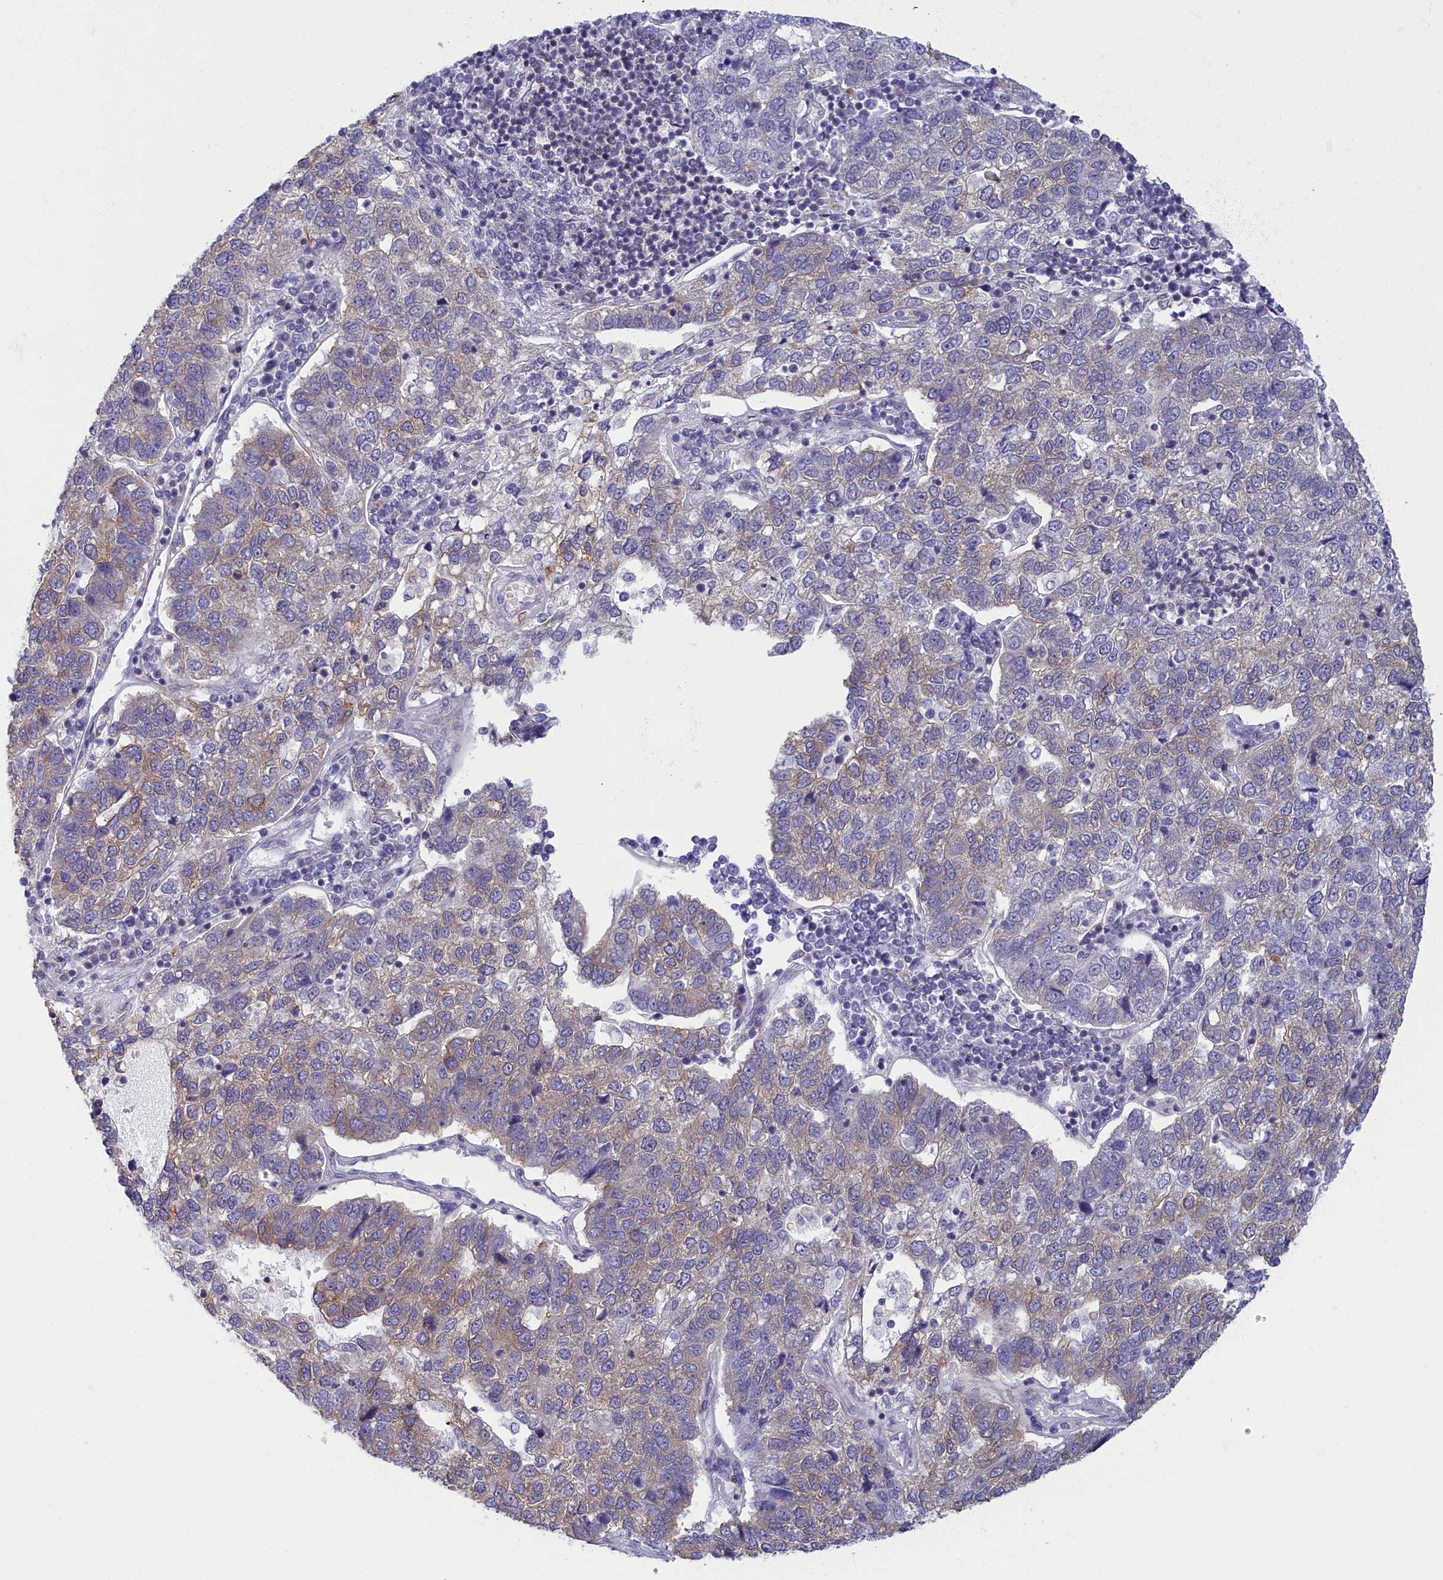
{"staining": {"intensity": "weak", "quantity": "25%-75%", "location": "cytoplasmic/membranous"}, "tissue": "pancreatic cancer", "cell_type": "Tumor cells", "image_type": "cancer", "snomed": [{"axis": "morphology", "description": "Adenocarcinoma, NOS"}, {"axis": "topography", "description": "Pancreas"}], "caption": "Protein analysis of pancreatic cancer (adenocarcinoma) tissue reveals weak cytoplasmic/membranous positivity in about 25%-75% of tumor cells. (Stains: DAB in brown, nuclei in blue, Microscopy: brightfield microscopy at high magnification).", "gene": "NOL10", "patient": {"sex": "female", "age": 61}}